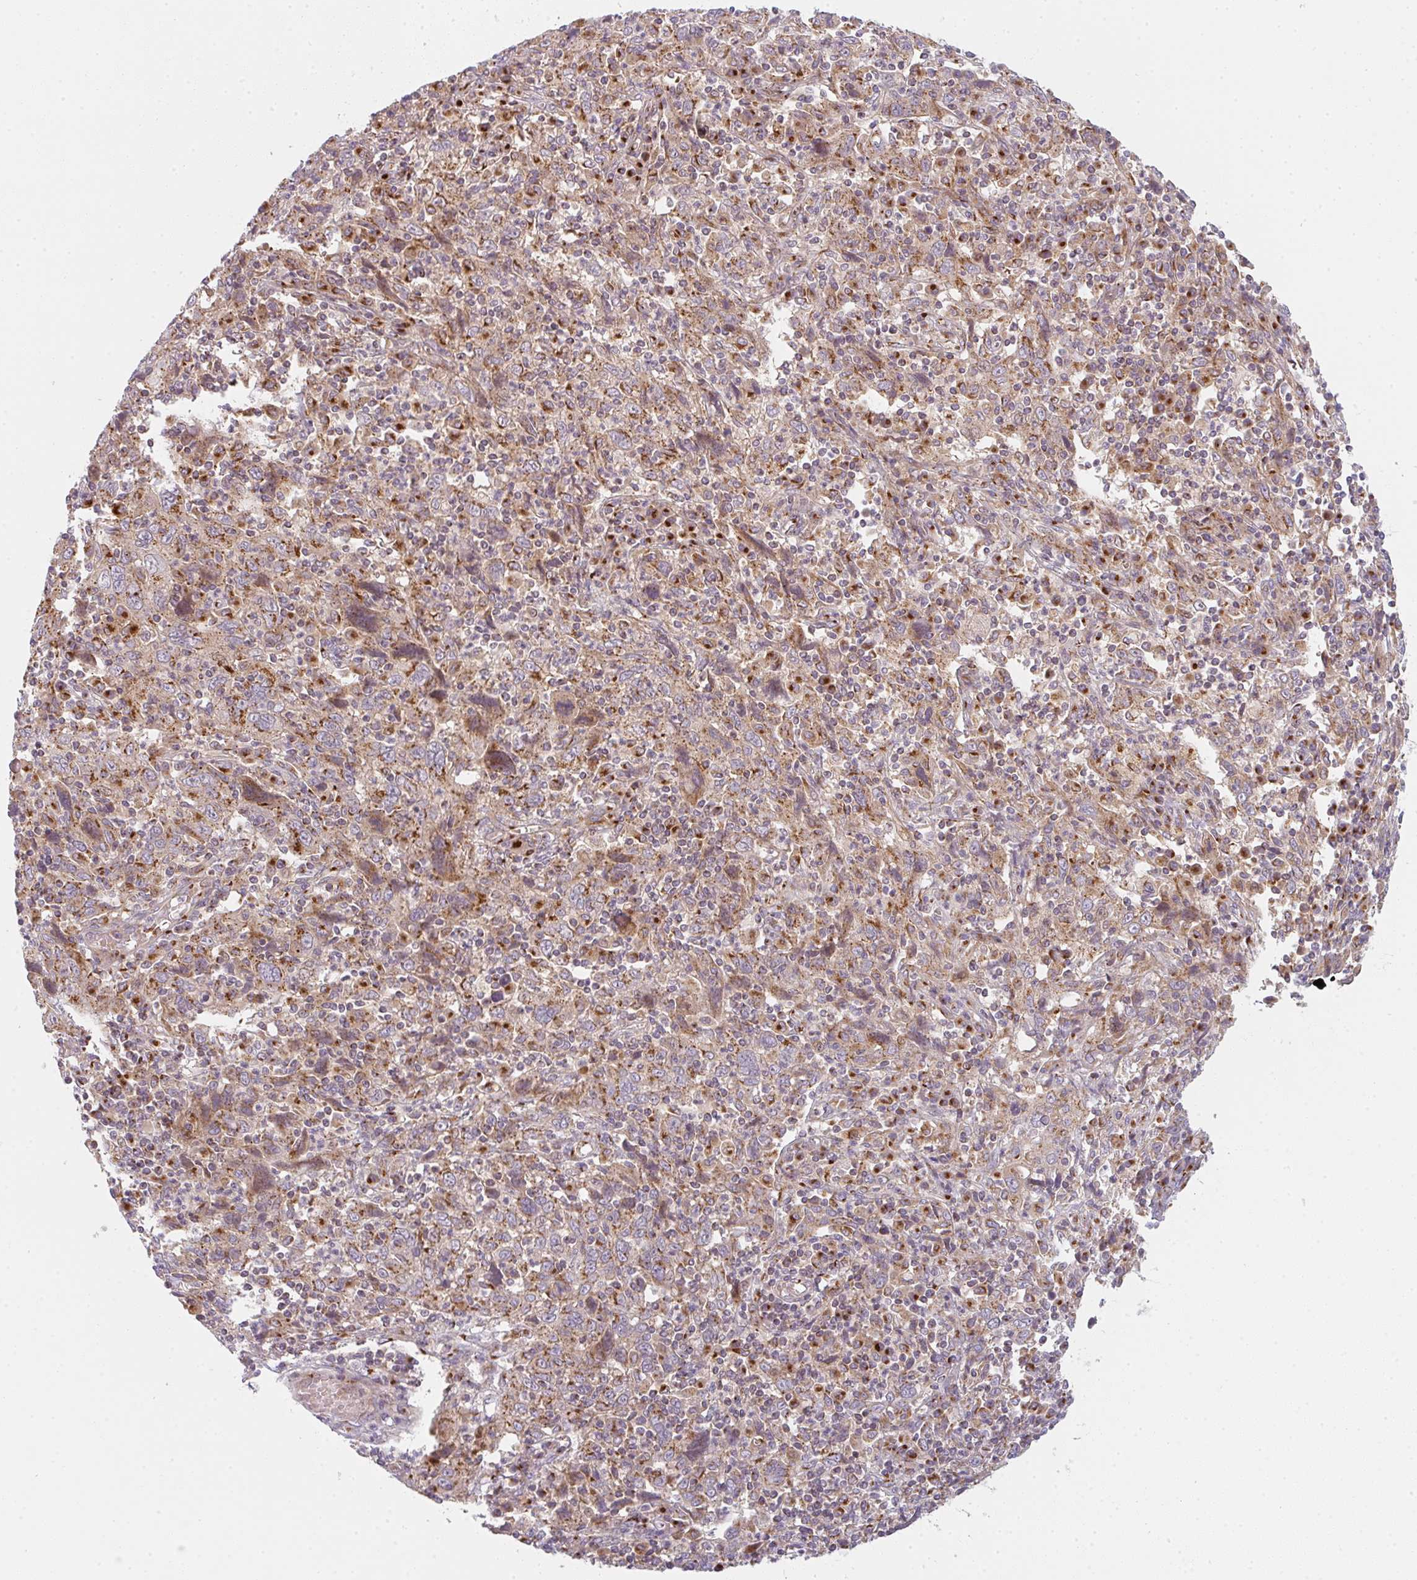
{"staining": {"intensity": "moderate", "quantity": ">75%", "location": "cytoplasmic/membranous"}, "tissue": "cervical cancer", "cell_type": "Tumor cells", "image_type": "cancer", "snomed": [{"axis": "morphology", "description": "Squamous cell carcinoma, NOS"}, {"axis": "topography", "description": "Cervix"}], "caption": "Protein analysis of cervical cancer tissue reveals moderate cytoplasmic/membranous staining in approximately >75% of tumor cells.", "gene": "GVQW3", "patient": {"sex": "female", "age": 46}}